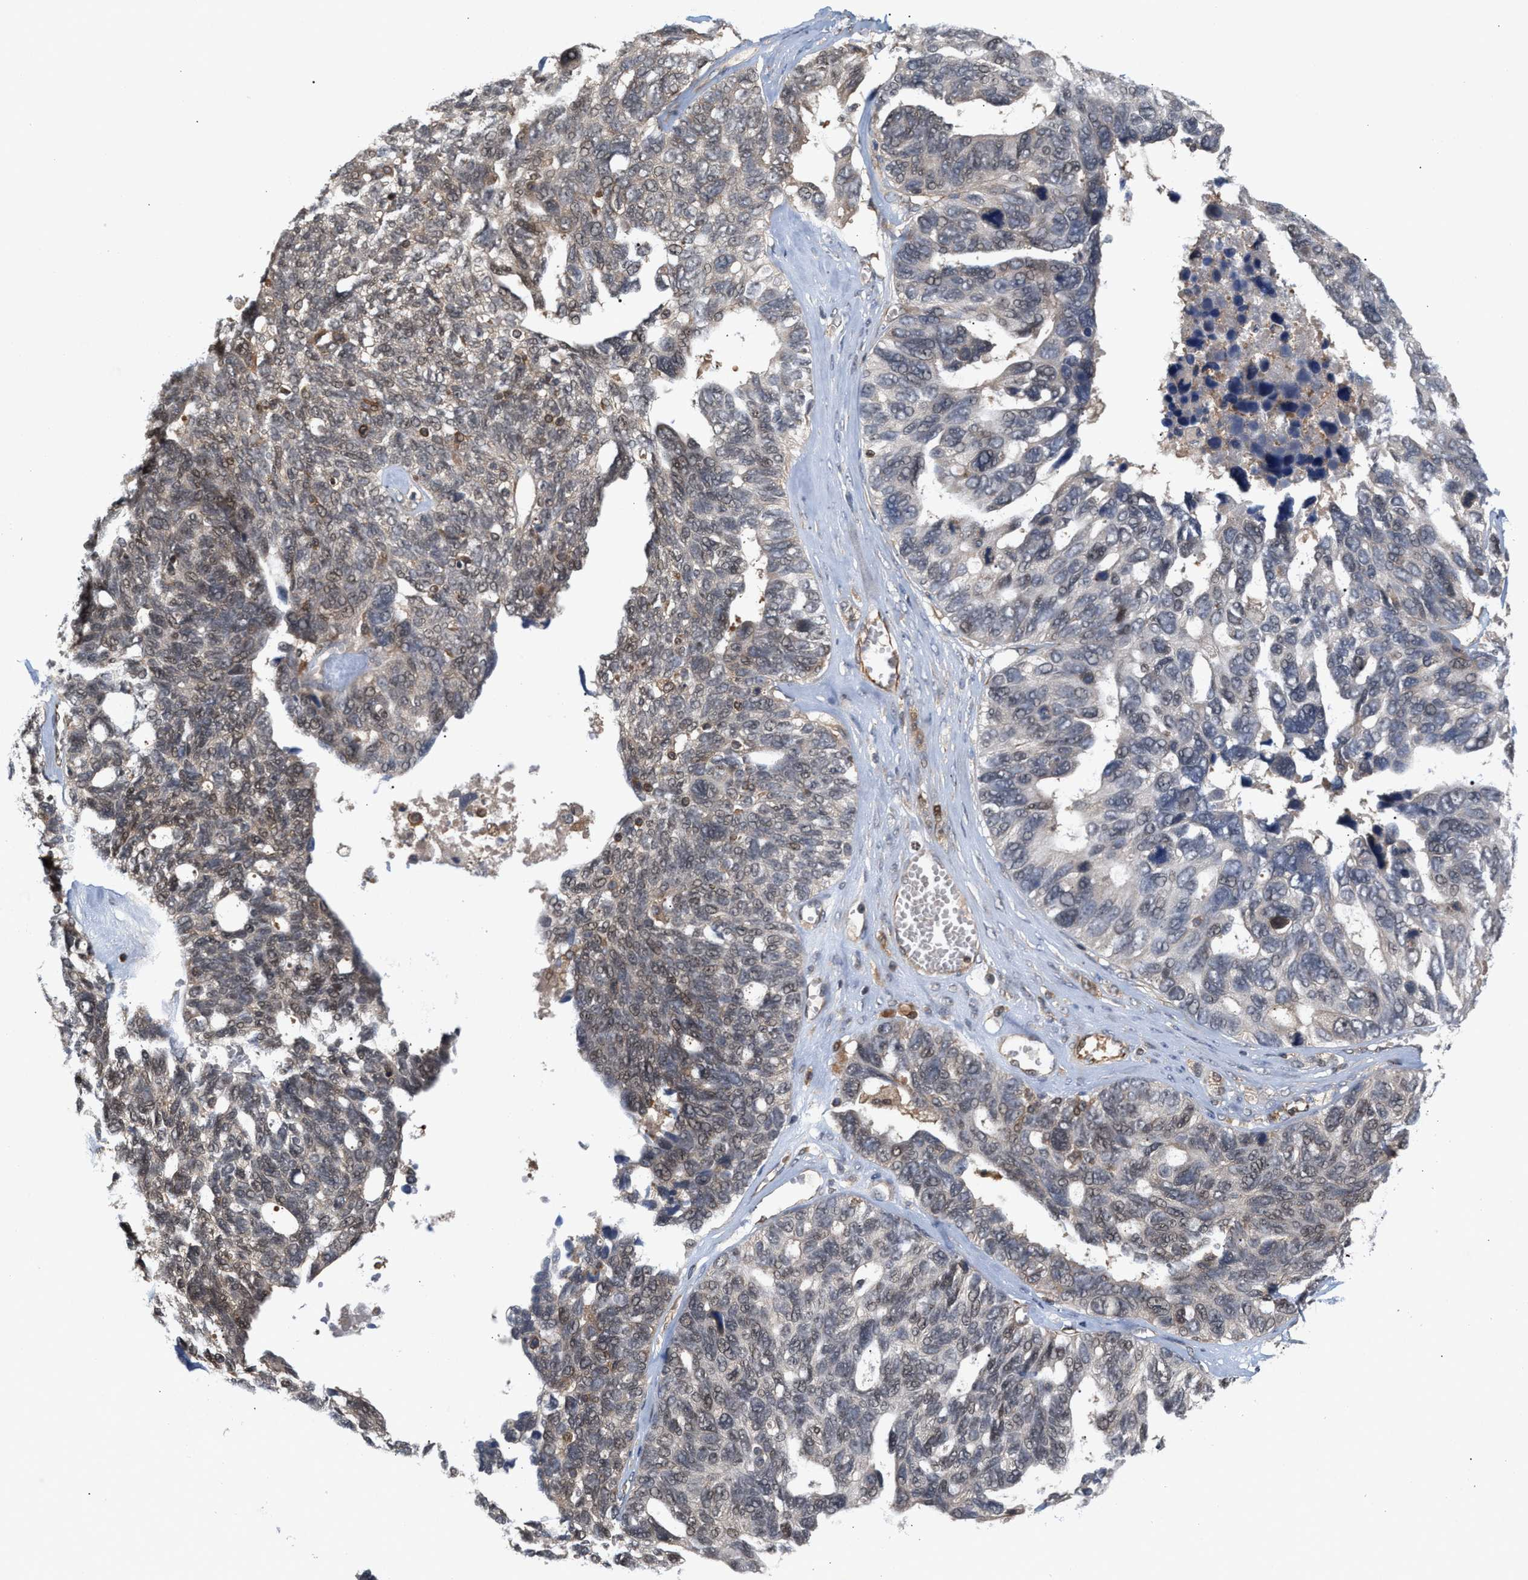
{"staining": {"intensity": "negative", "quantity": "none", "location": "none"}, "tissue": "ovarian cancer", "cell_type": "Tumor cells", "image_type": "cancer", "snomed": [{"axis": "morphology", "description": "Cystadenocarcinoma, serous, NOS"}, {"axis": "topography", "description": "Ovary"}], "caption": "An image of ovarian cancer stained for a protein exhibits no brown staining in tumor cells.", "gene": "GLOD4", "patient": {"sex": "female", "age": 79}}